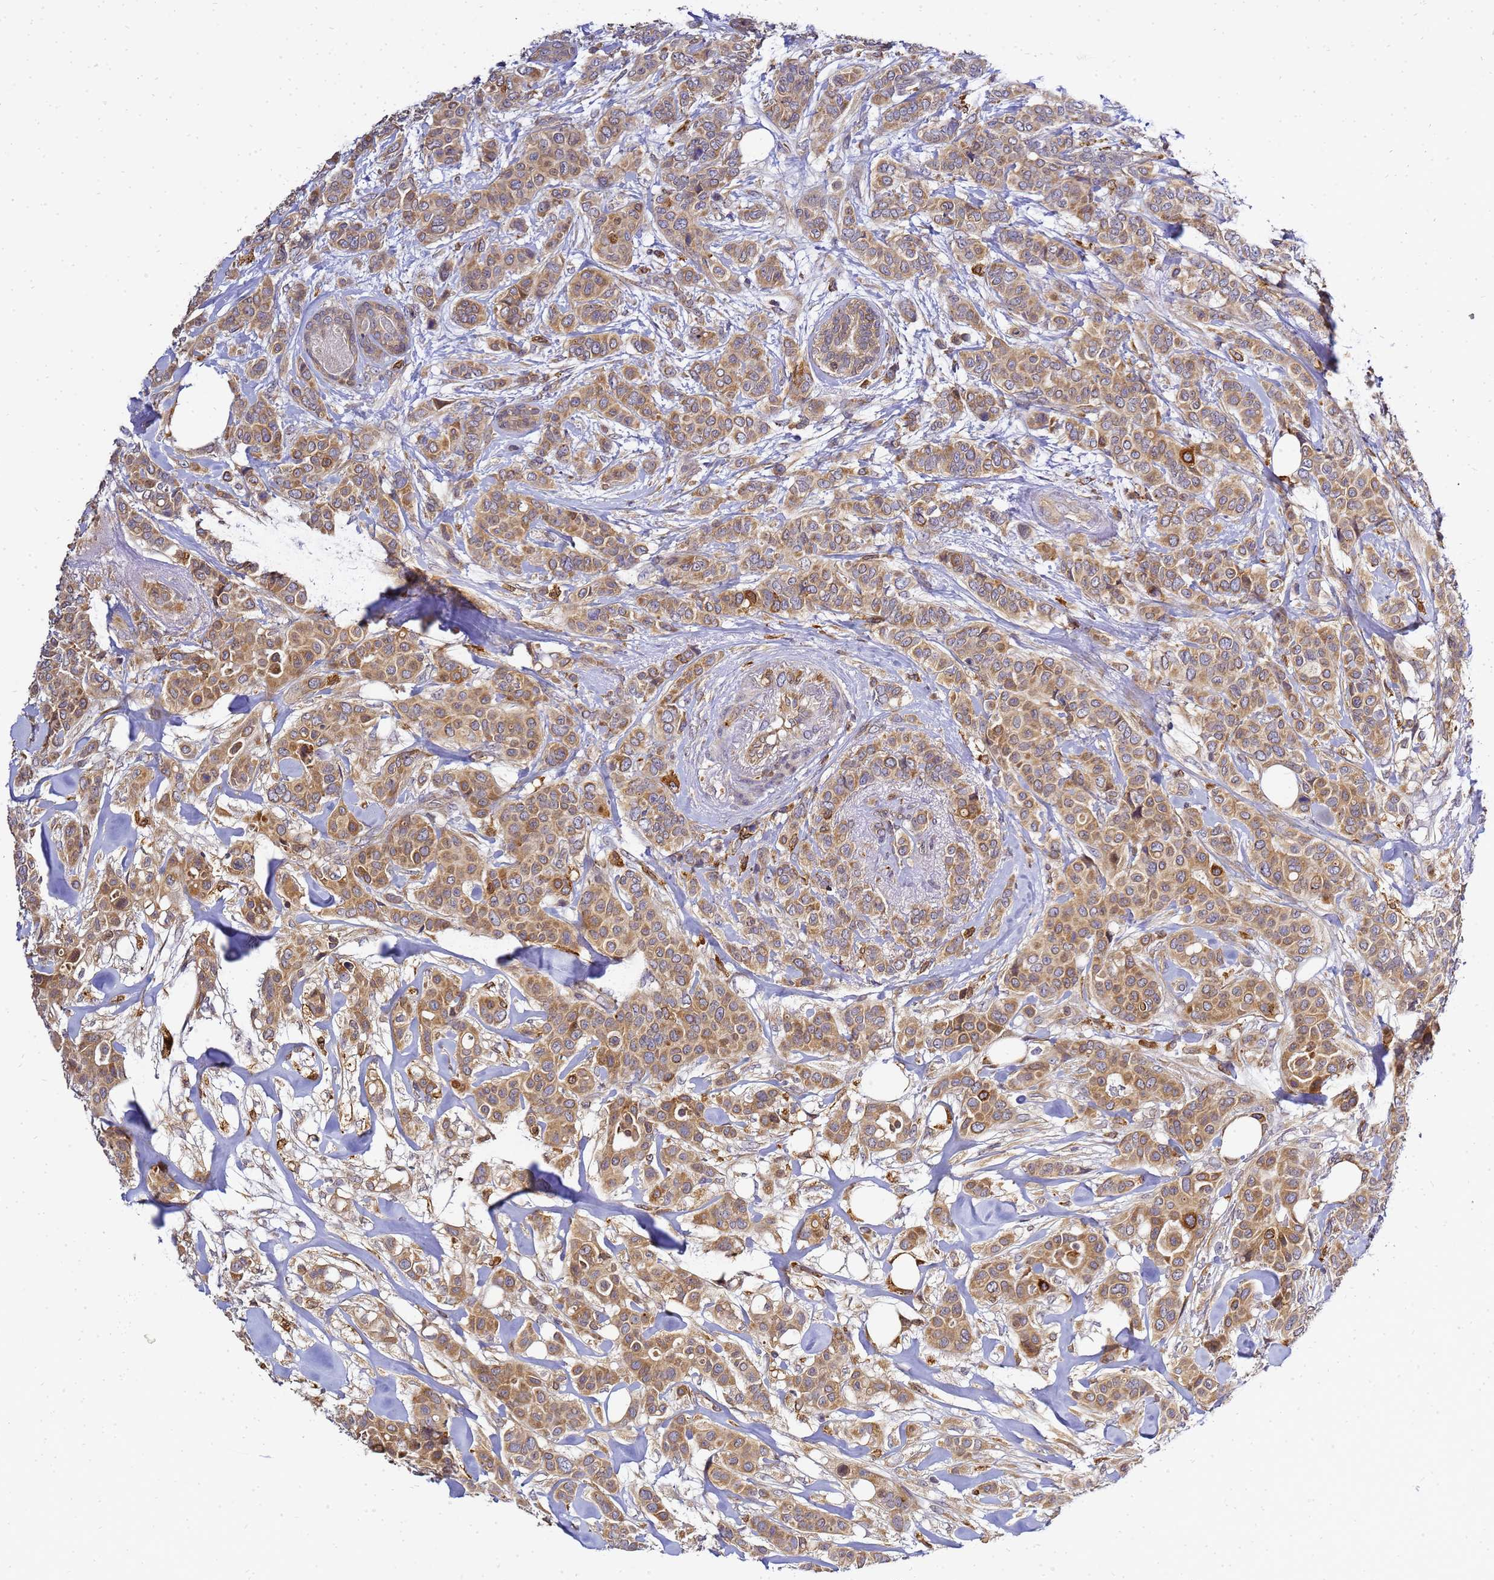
{"staining": {"intensity": "moderate", "quantity": ">75%", "location": "cytoplasmic/membranous"}, "tissue": "breast cancer", "cell_type": "Tumor cells", "image_type": "cancer", "snomed": [{"axis": "morphology", "description": "Lobular carcinoma"}, {"axis": "topography", "description": "Breast"}], "caption": "DAB (3,3'-diaminobenzidine) immunohistochemical staining of breast cancer (lobular carcinoma) reveals moderate cytoplasmic/membranous protein staining in approximately >75% of tumor cells.", "gene": "ADPGK", "patient": {"sex": "female", "age": 51}}